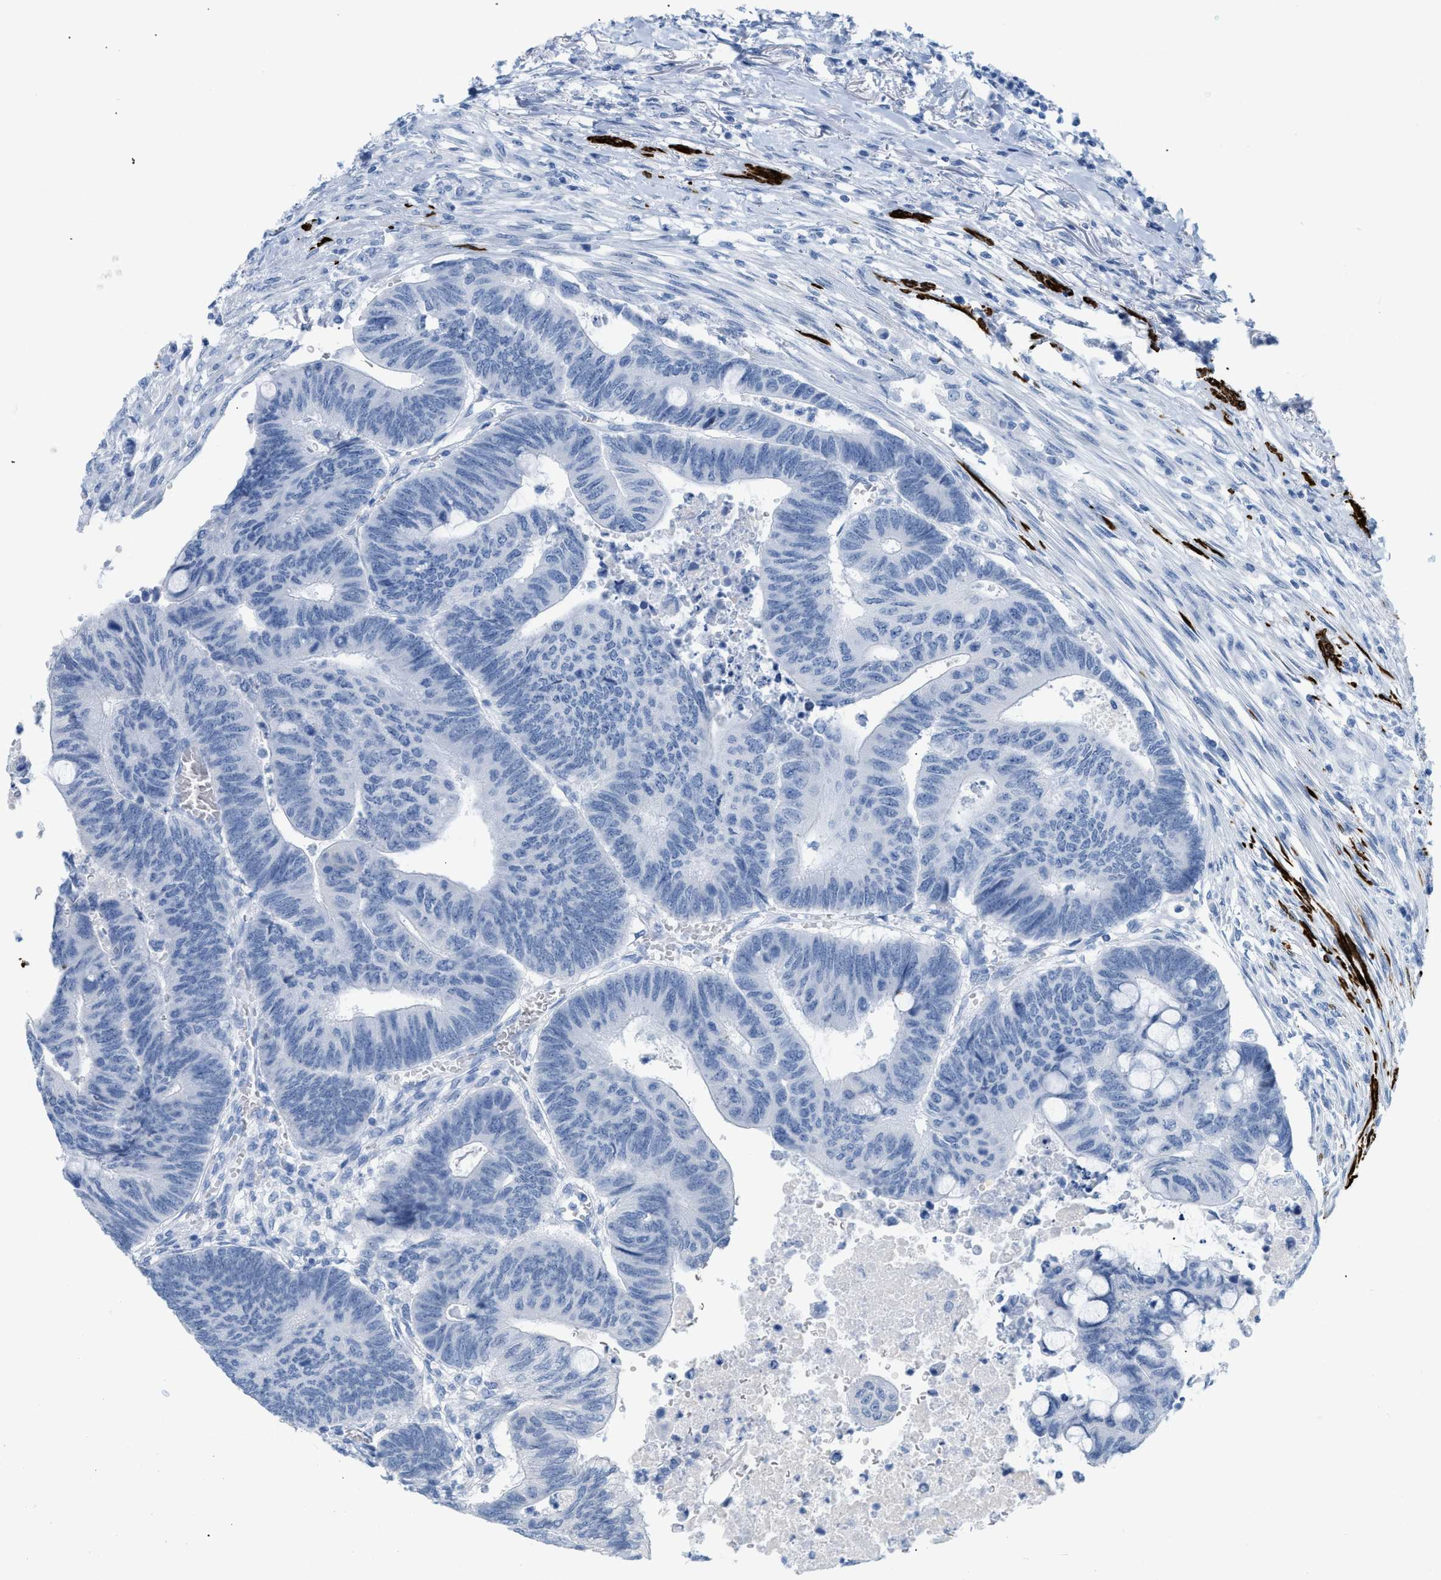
{"staining": {"intensity": "negative", "quantity": "none", "location": "none"}, "tissue": "colorectal cancer", "cell_type": "Tumor cells", "image_type": "cancer", "snomed": [{"axis": "morphology", "description": "Normal tissue, NOS"}, {"axis": "morphology", "description": "Adenocarcinoma, NOS"}, {"axis": "topography", "description": "Rectum"}, {"axis": "topography", "description": "Peripheral nerve tissue"}], "caption": "A histopathology image of human colorectal cancer (adenocarcinoma) is negative for staining in tumor cells.", "gene": "DES", "patient": {"sex": "male", "age": 92}}